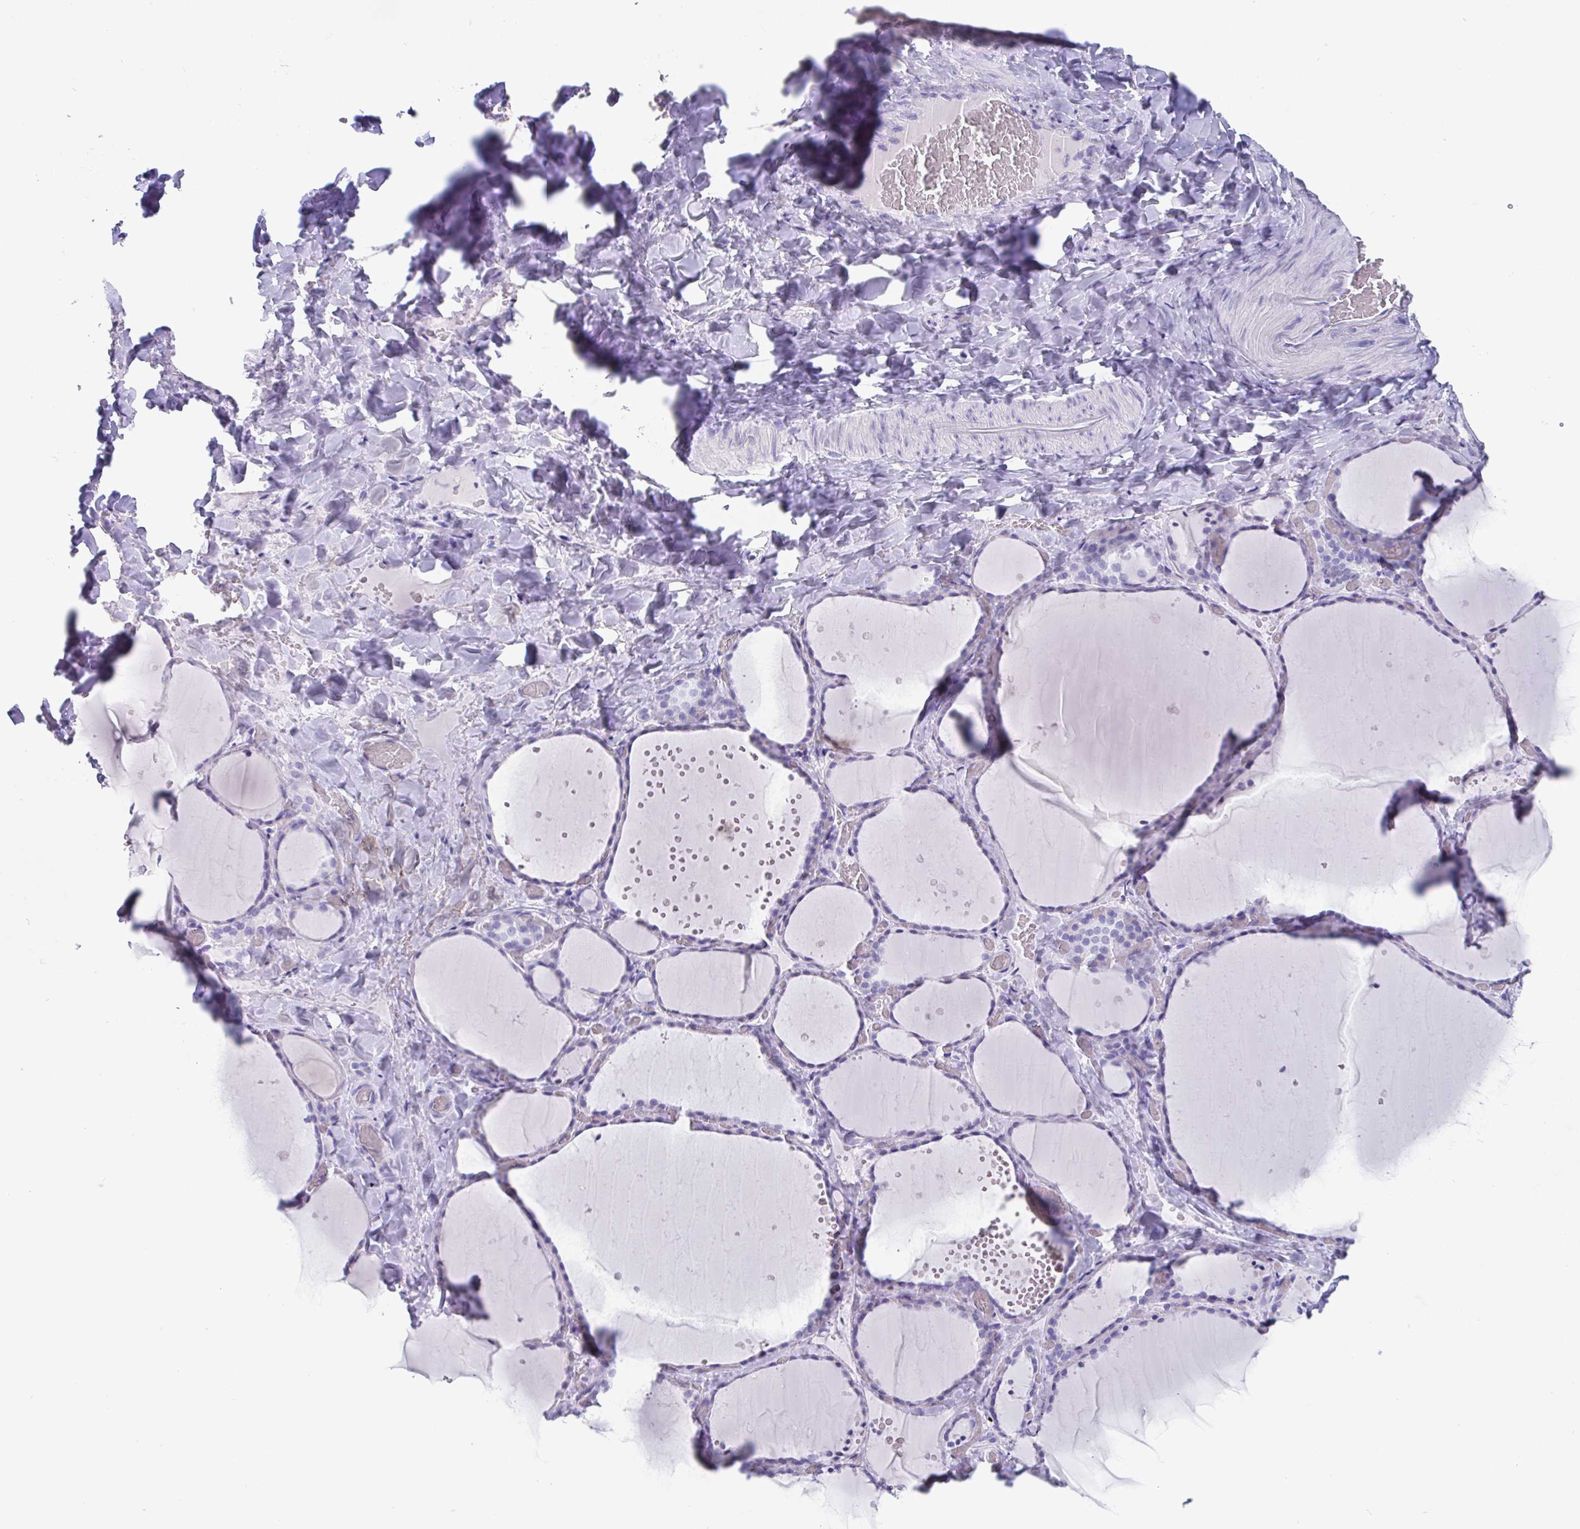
{"staining": {"intensity": "negative", "quantity": "none", "location": "none"}, "tissue": "thyroid gland", "cell_type": "Glandular cells", "image_type": "normal", "snomed": [{"axis": "morphology", "description": "Normal tissue, NOS"}, {"axis": "topography", "description": "Thyroid gland"}], "caption": "An image of thyroid gland stained for a protein demonstrates no brown staining in glandular cells. (DAB immunohistochemistry (IHC) with hematoxylin counter stain).", "gene": "SCGN", "patient": {"sex": "female", "age": 36}}